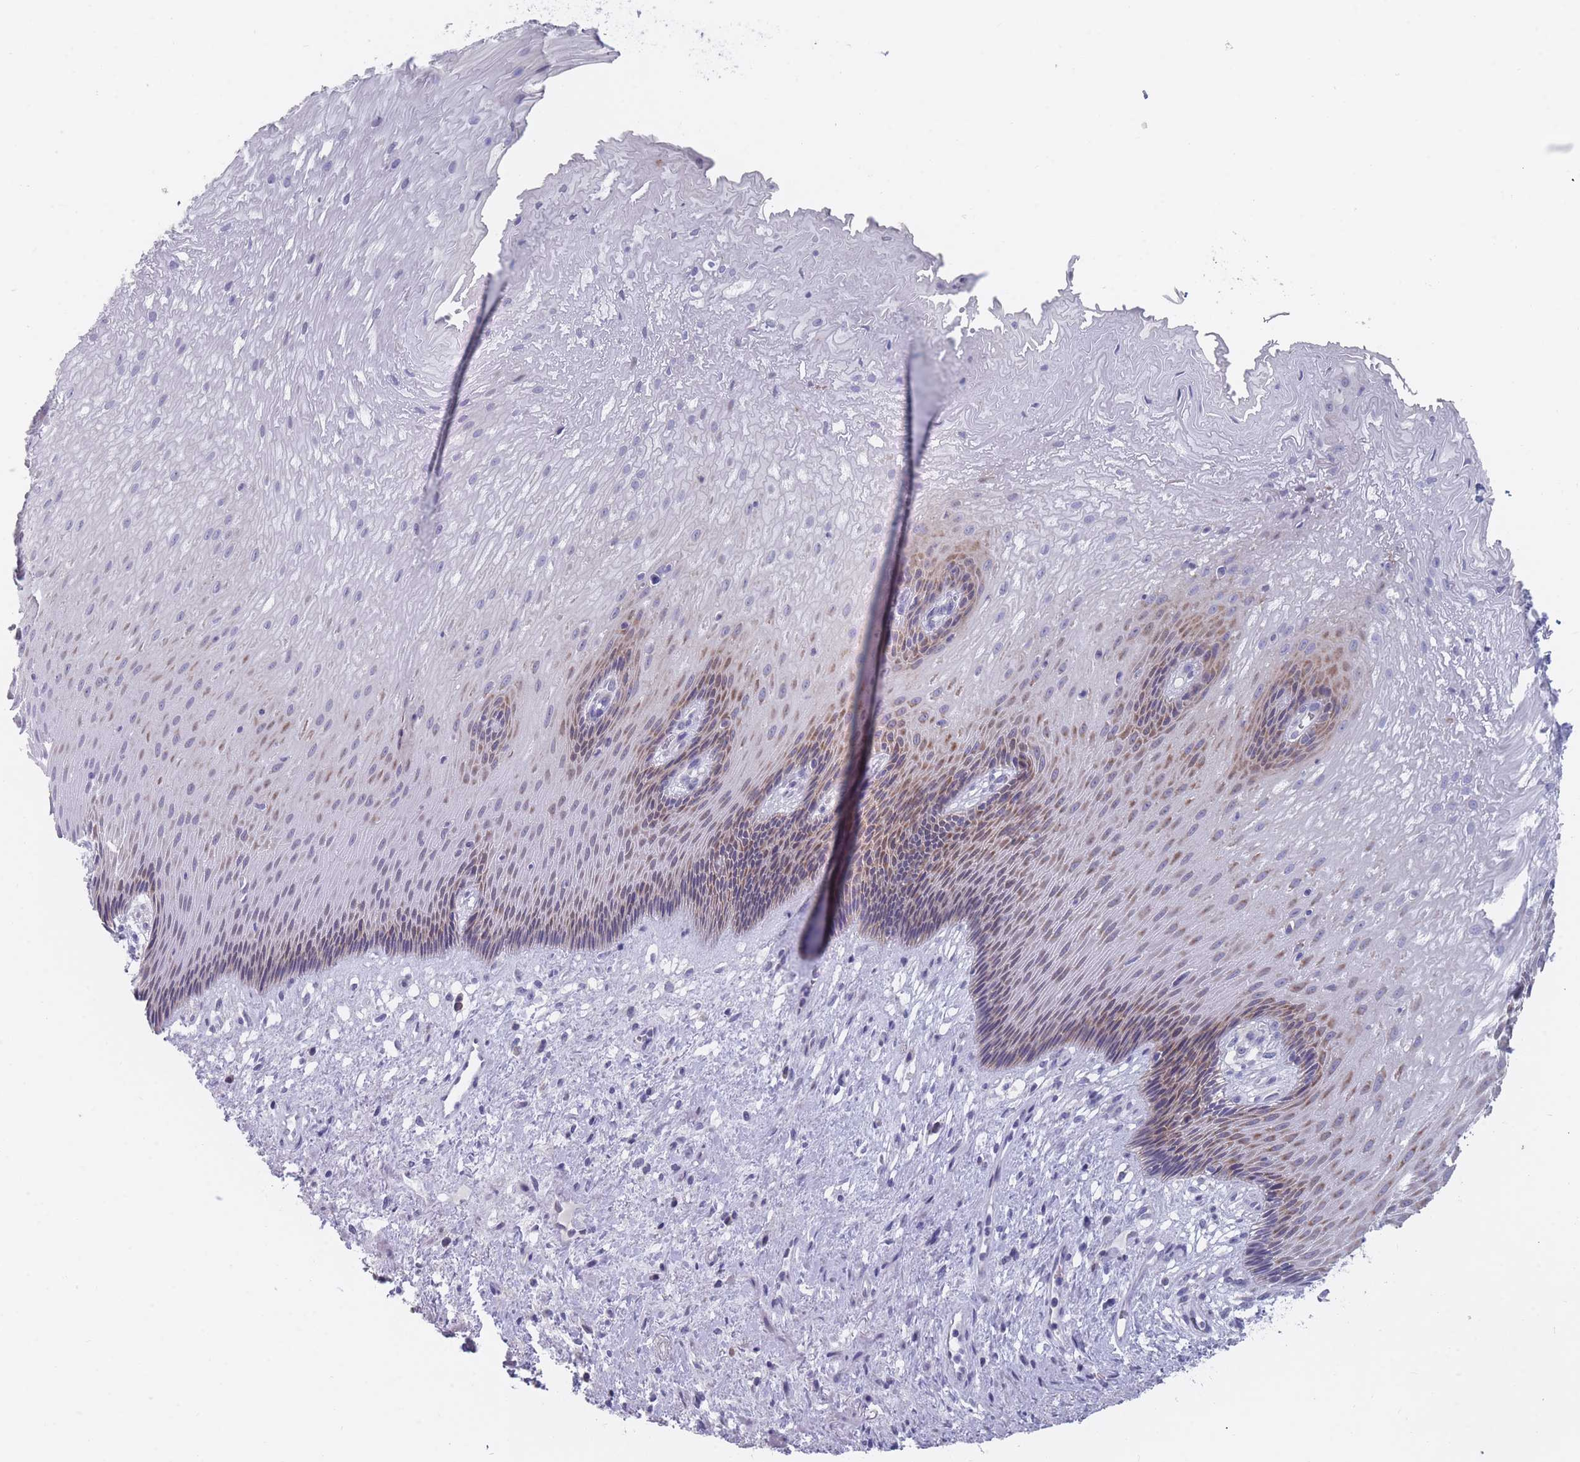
{"staining": {"intensity": "moderate", "quantity": "<25%", "location": "cytoplasmic/membranous"}, "tissue": "esophagus", "cell_type": "Squamous epithelial cells", "image_type": "normal", "snomed": [{"axis": "morphology", "description": "Normal tissue, NOS"}, {"axis": "topography", "description": "Esophagus"}], "caption": "Protein analysis of unremarkable esophagus demonstrates moderate cytoplasmic/membranous positivity in about <25% of squamous epithelial cells.", "gene": "PIGU", "patient": {"sex": "male", "age": 60}}